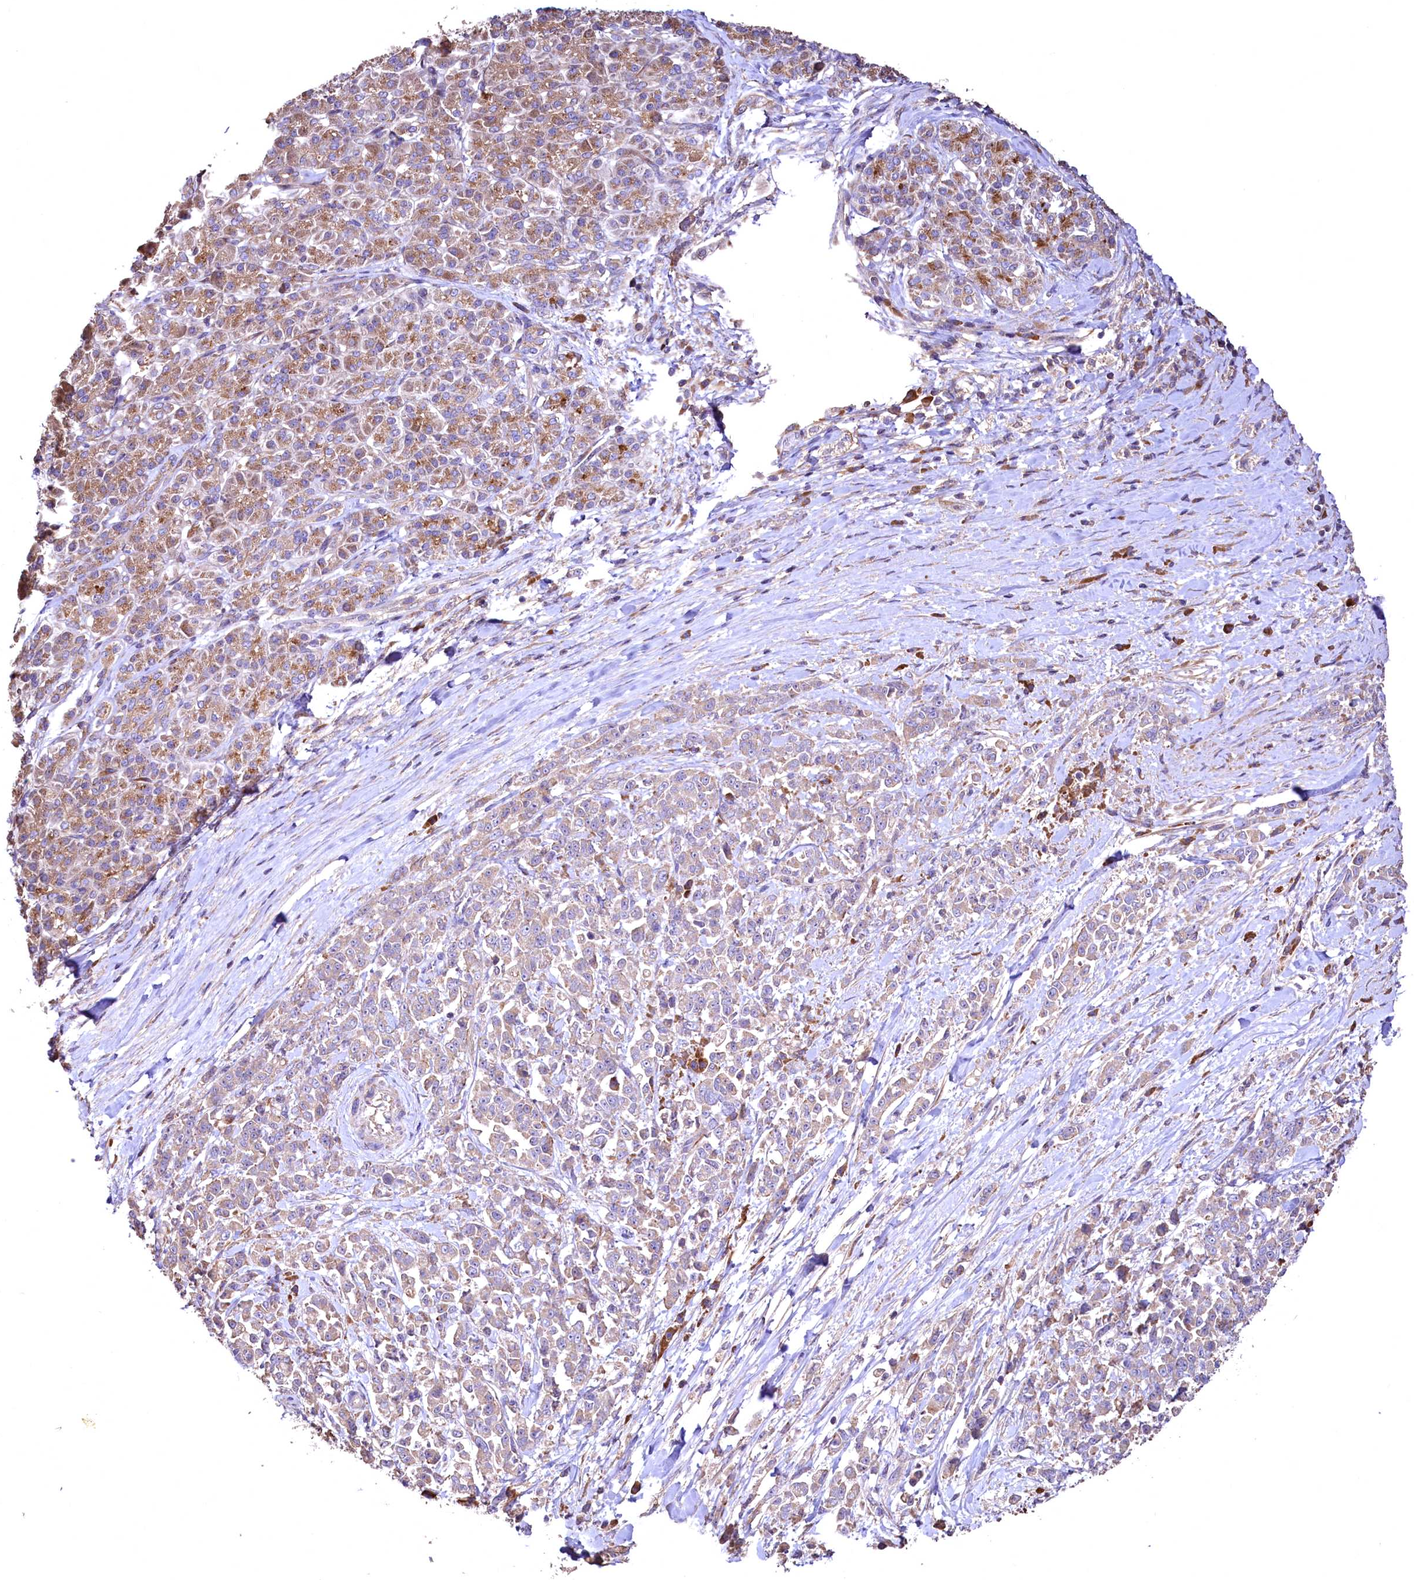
{"staining": {"intensity": "moderate", "quantity": "25%-75%", "location": "cytoplasmic/membranous"}, "tissue": "pancreatic cancer", "cell_type": "Tumor cells", "image_type": "cancer", "snomed": [{"axis": "morphology", "description": "Normal tissue, NOS"}, {"axis": "morphology", "description": "Adenocarcinoma, NOS"}, {"axis": "topography", "description": "Pancreas"}], "caption": "Human pancreatic adenocarcinoma stained for a protein (brown) exhibits moderate cytoplasmic/membranous positive expression in about 25%-75% of tumor cells.", "gene": "RASSF1", "patient": {"sex": "female", "age": 64}}